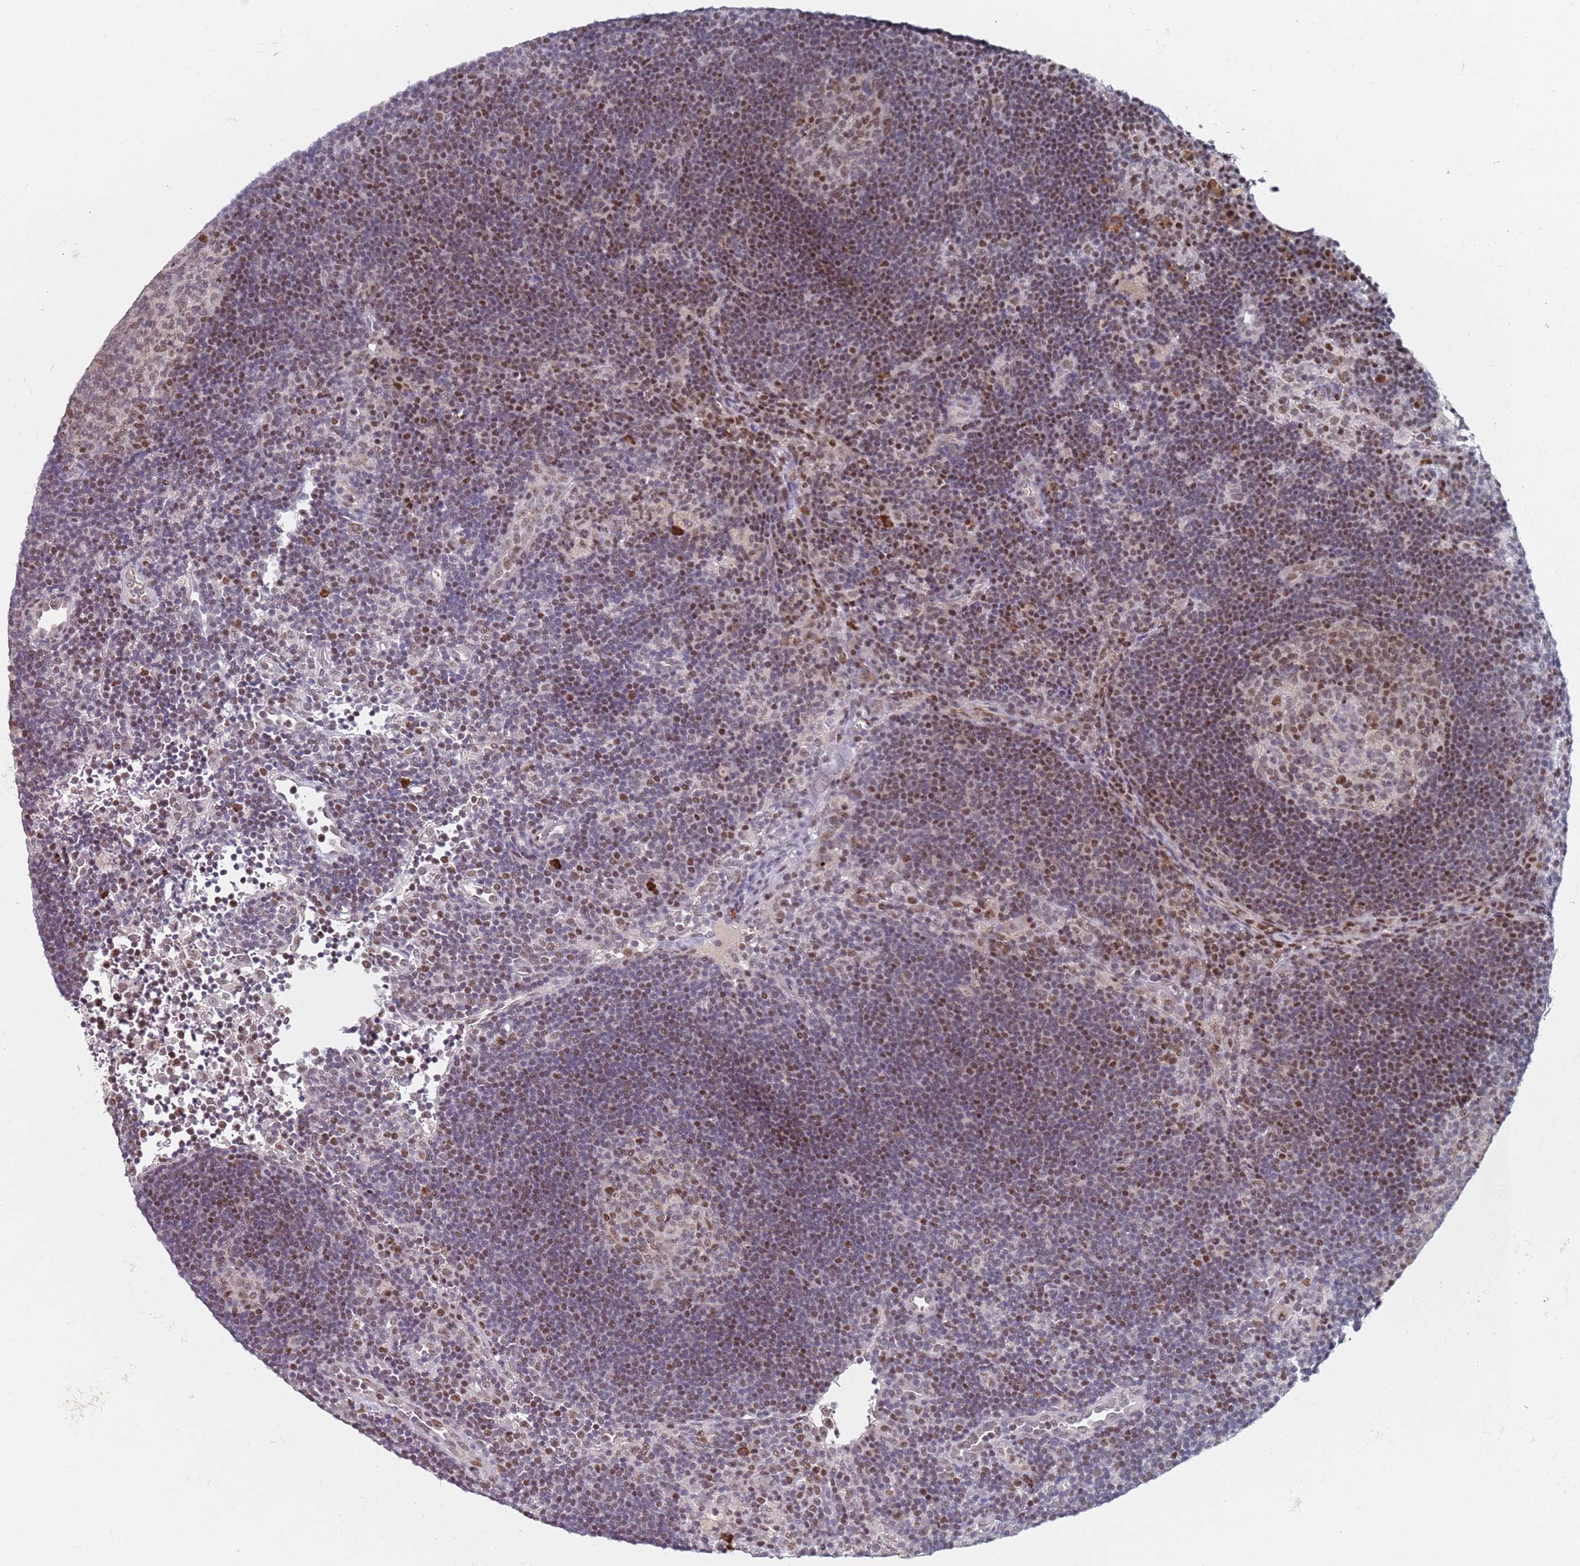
{"staining": {"intensity": "moderate", "quantity": "25%-75%", "location": "nuclear"}, "tissue": "lymph node", "cell_type": "Germinal center cells", "image_type": "normal", "snomed": [{"axis": "morphology", "description": "Normal tissue, NOS"}, {"axis": "topography", "description": "Lymph node"}], "caption": "A micrograph of human lymph node stained for a protein displays moderate nuclear brown staining in germinal center cells. The protein of interest is stained brown, and the nuclei are stained in blue (DAB IHC with brightfield microscopy, high magnification).", "gene": "ATF6B", "patient": {"sex": "male", "age": 62}}